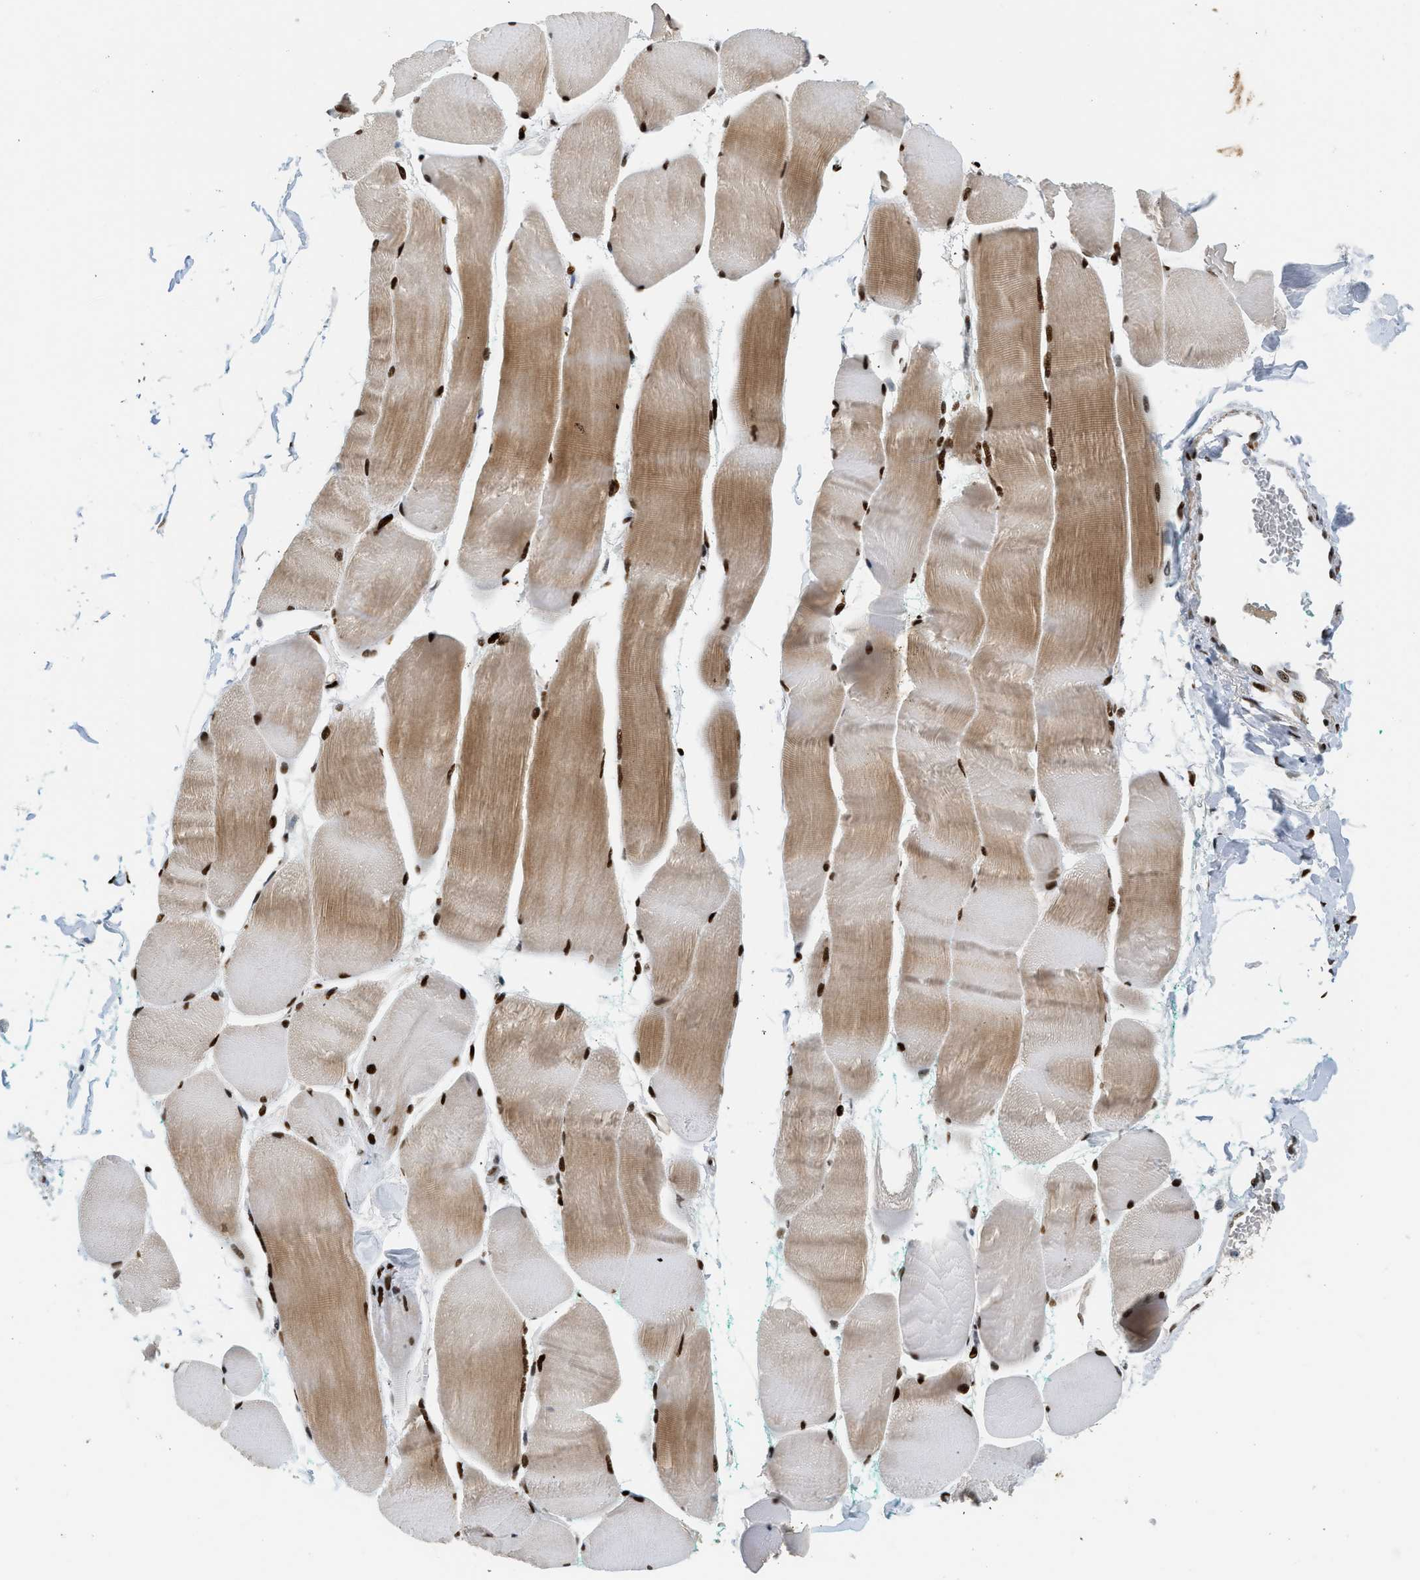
{"staining": {"intensity": "strong", "quantity": ">75%", "location": "cytoplasmic/membranous,nuclear"}, "tissue": "skeletal muscle", "cell_type": "Myocytes", "image_type": "normal", "snomed": [{"axis": "morphology", "description": "Normal tissue, NOS"}, {"axis": "morphology", "description": "Squamous cell carcinoma, NOS"}, {"axis": "topography", "description": "Skeletal muscle"}], "caption": "Skeletal muscle stained with immunohistochemistry (IHC) reveals strong cytoplasmic/membranous,nuclear positivity in approximately >75% of myocytes. (DAB (3,3'-diaminobenzidine) IHC with brightfield microscopy, high magnification).", "gene": "ZBTB20", "patient": {"sex": "male", "age": 51}}